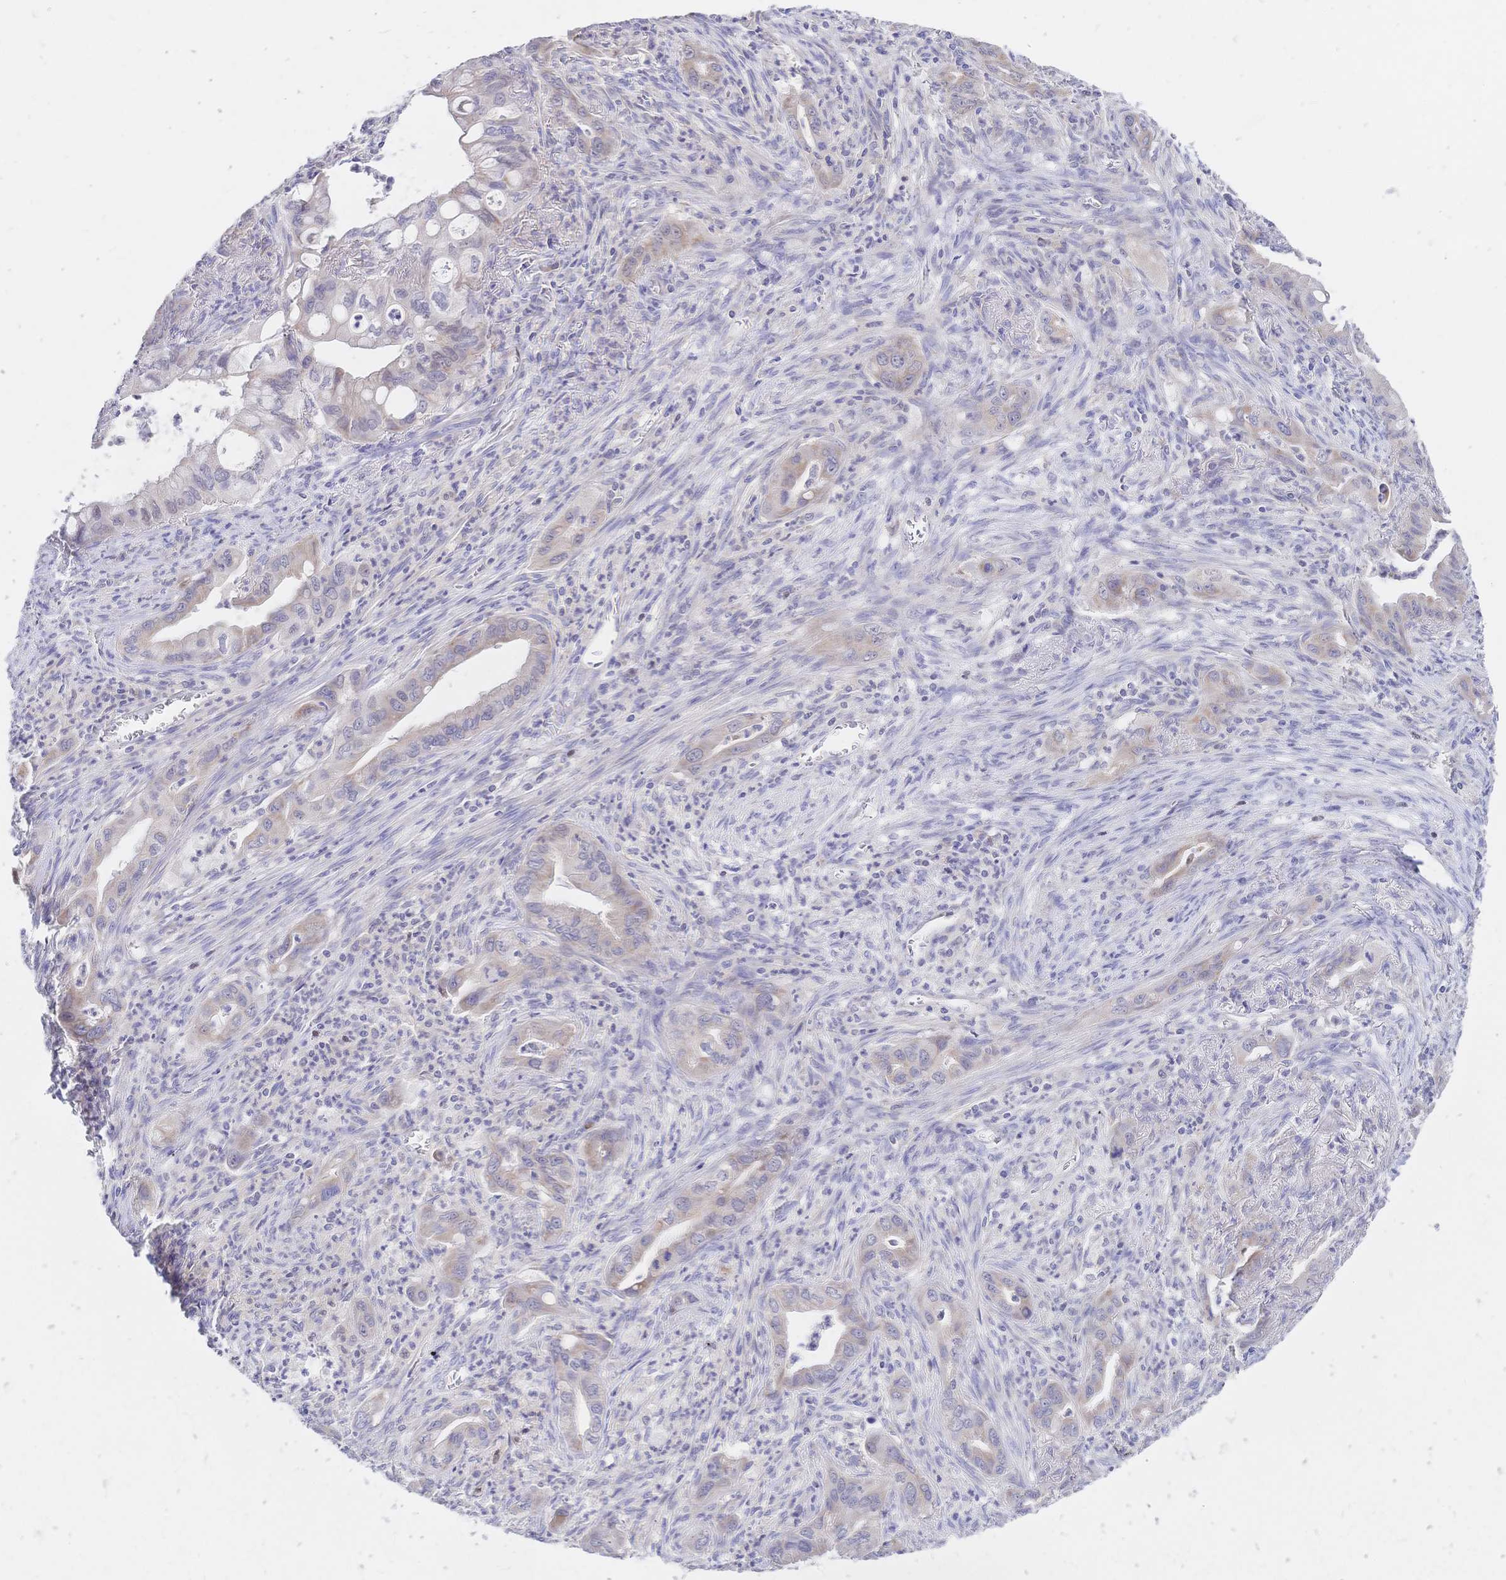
{"staining": {"intensity": "weak", "quantity": "25%-75%", "location": "cytoplasmic/membranous"}, "tissue": "lung cancer", "cell_type": "Tumor cells", "image_type": "cancer", "snomed": [{"axis": "morphology", "description": "Adenocarcinoma, NOS"}, {"axis": "topography", "description": "Lung"}], "caption": "Immunohistochemical staining of human lung cancer (adenocarcinoma) shows weak cytoplasmic/membranous protein staining in about 25%-75% of tumor cells. (brown staining indicates protein expression, while blue staining denotes nuclei).", "gene": "CLEC18B", "patient": {"sex": "male", "age": 65}}